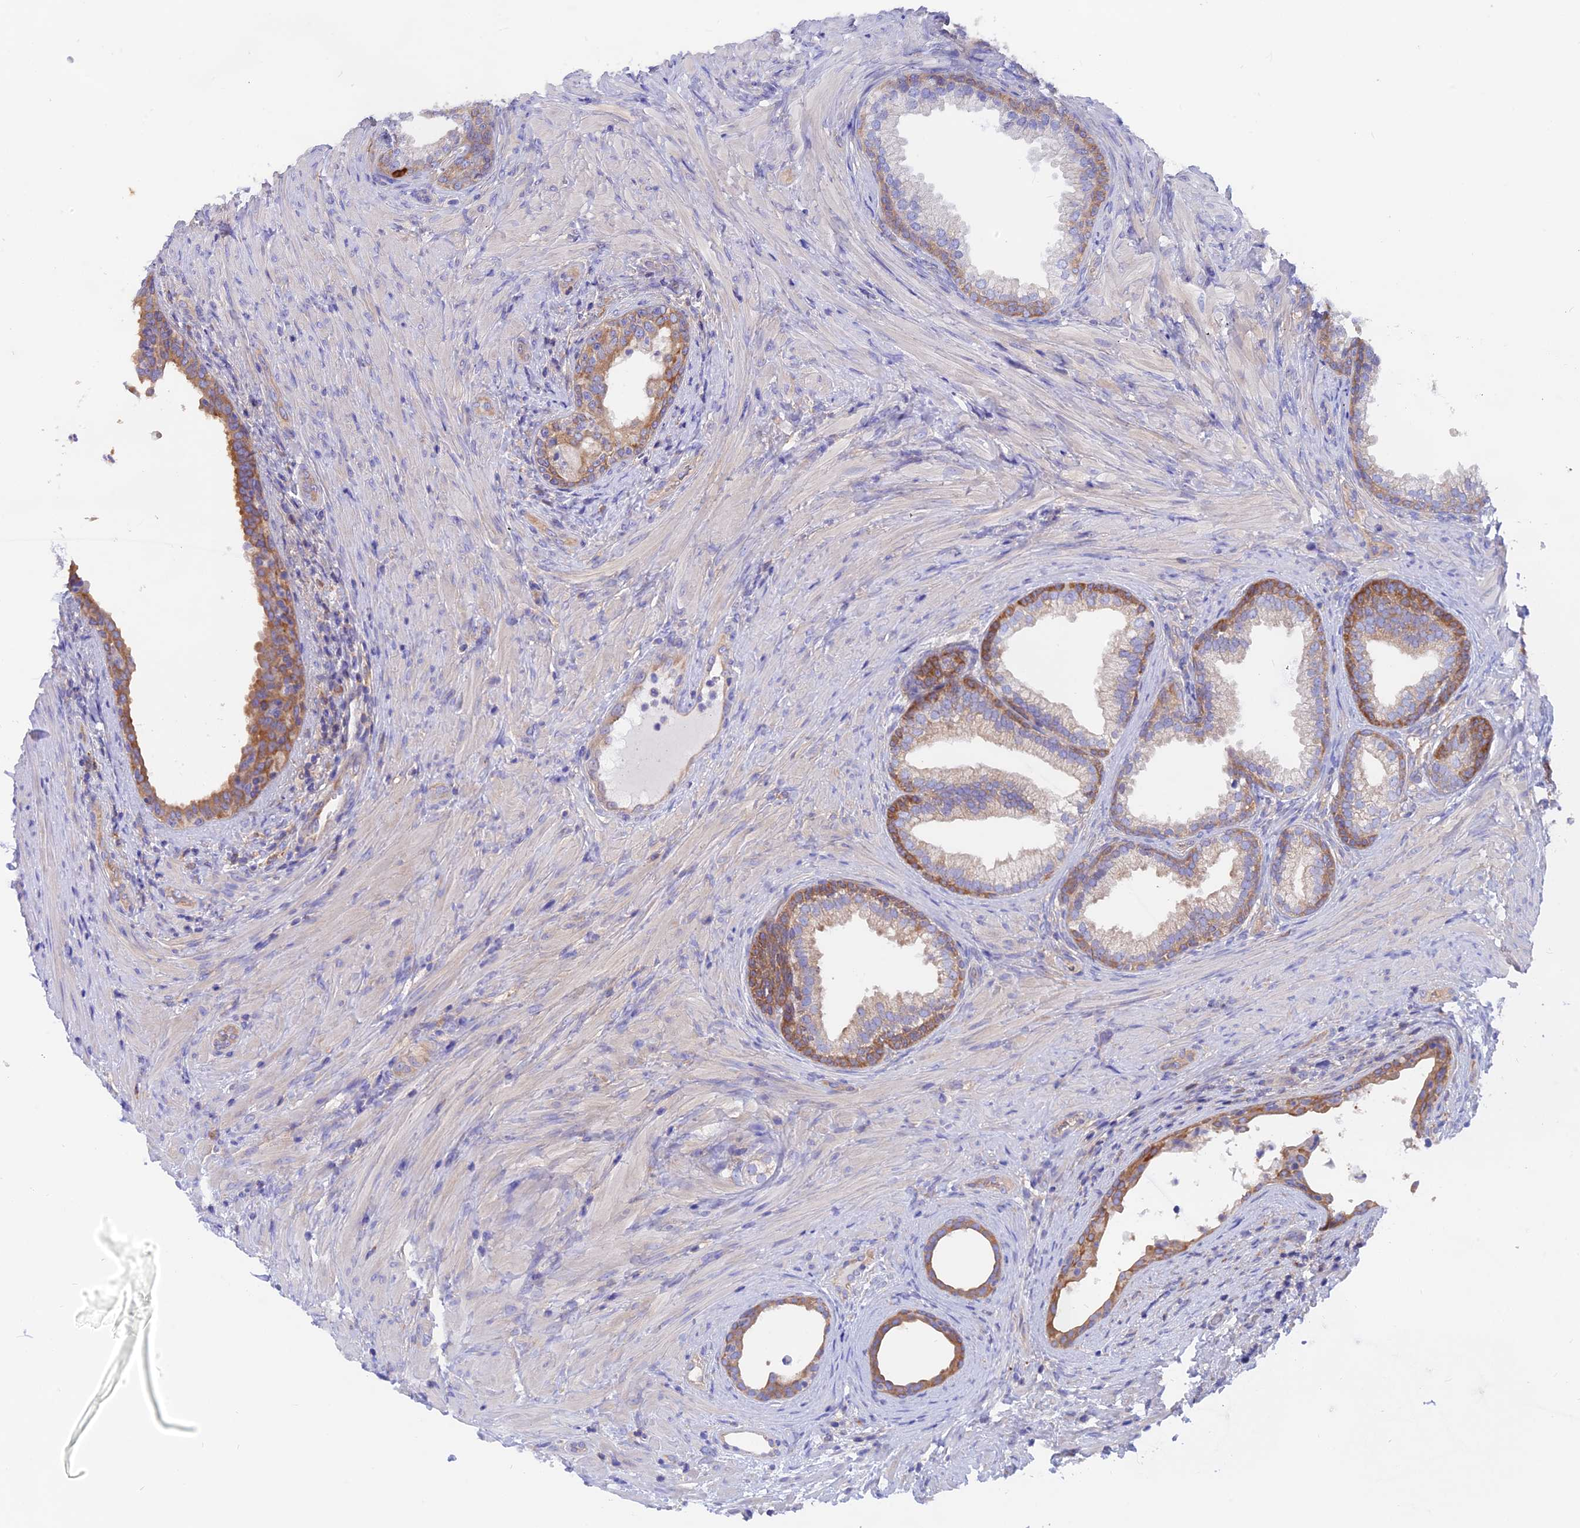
{"staining": {"intensity": "moderate", "quantity": "<25%", "location": "cytoplasmic/membranous"}, "tissue": "prostate", "cell_type": "Glandular cells", "image_type": "normal", "snomed": [{"axis": "morphology", "description": "Normal tissue, NOS"}, {"axis": "topography", "description": "Prostate"}], "caption": "A brown stain labels moderate cytoplasmic/membranous positivity of a protein in glandular cells of unremarkable prostate.", "gene": "LZTFL1", "patient": {"sex": "male", "age": 76}}